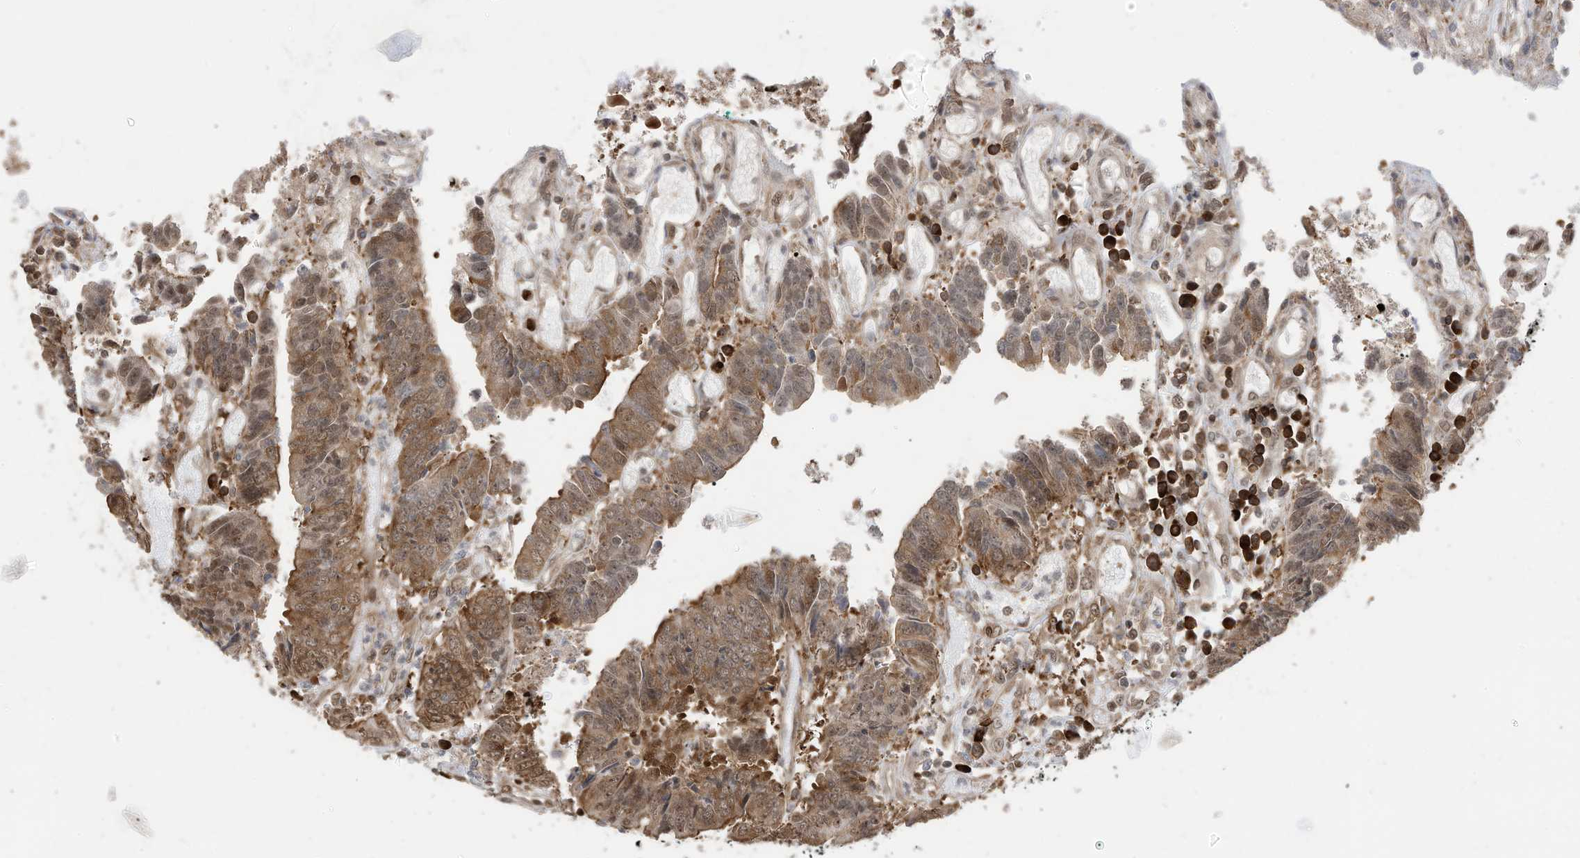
{"staining": {"intensity": "moderate", "quantity": ">75%", "location": "cytoplasmic/membranous,nuclear"}, "tissue": "colorectal cancer", "cell_type": "Tumor cells", "image_type": "cancer", "snomed": [{"axis": "morphology", "description": "Adenocarcinoma, NOS"}, {"axis": "topography", "description": "Rectum"}], "caption": "A photomicrograph of colorectal cancer stained for a protein displays moderate cytoplasmic/membranous and nuclear brown staining in tumor cells.", "gene": "ZNF195", "patient": {"sex": "male", "age": 84}}